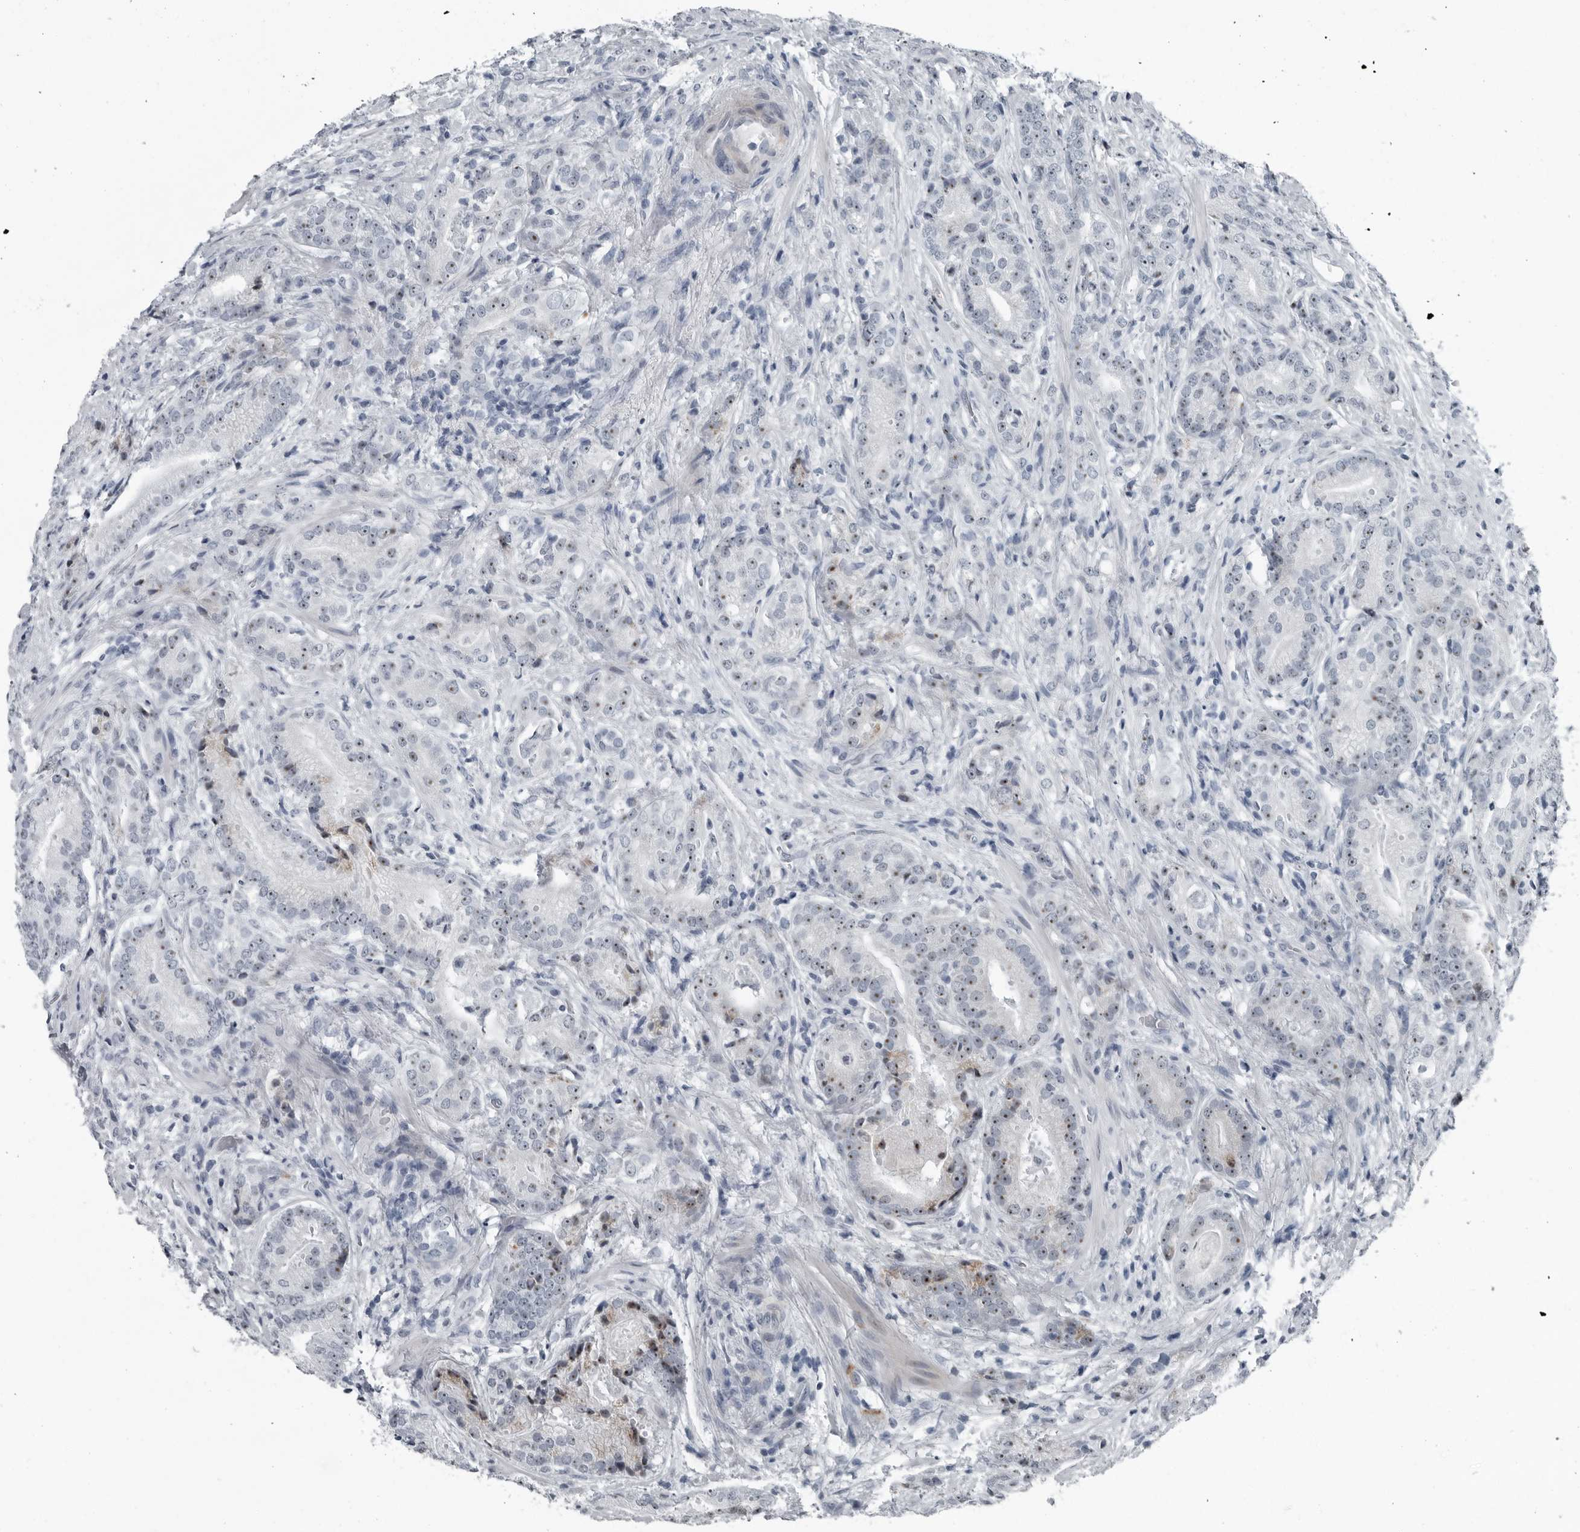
{"staining": {"intensity": "moderate", "quantity": "25%-75%", "location": "nuclear"}, "tissue": "prostate cancer", "cell_type": "Tumor cells", "image_type": "cancer", "snomed": [{"axis": "morphology", "description": "Adenocarcinoma, High grade"}, {"axis": "topography", "description": "Prostate"}], "caption": "A photomicrograph showing moderate nuclear expression in about 25%-75% of tumor cells in prostate adenocarcinoma (high-grade), as visualized by brown immunohistochemical staining.", "gene": "PDCD11", "patient": {"sex": "male", "age": 57}}